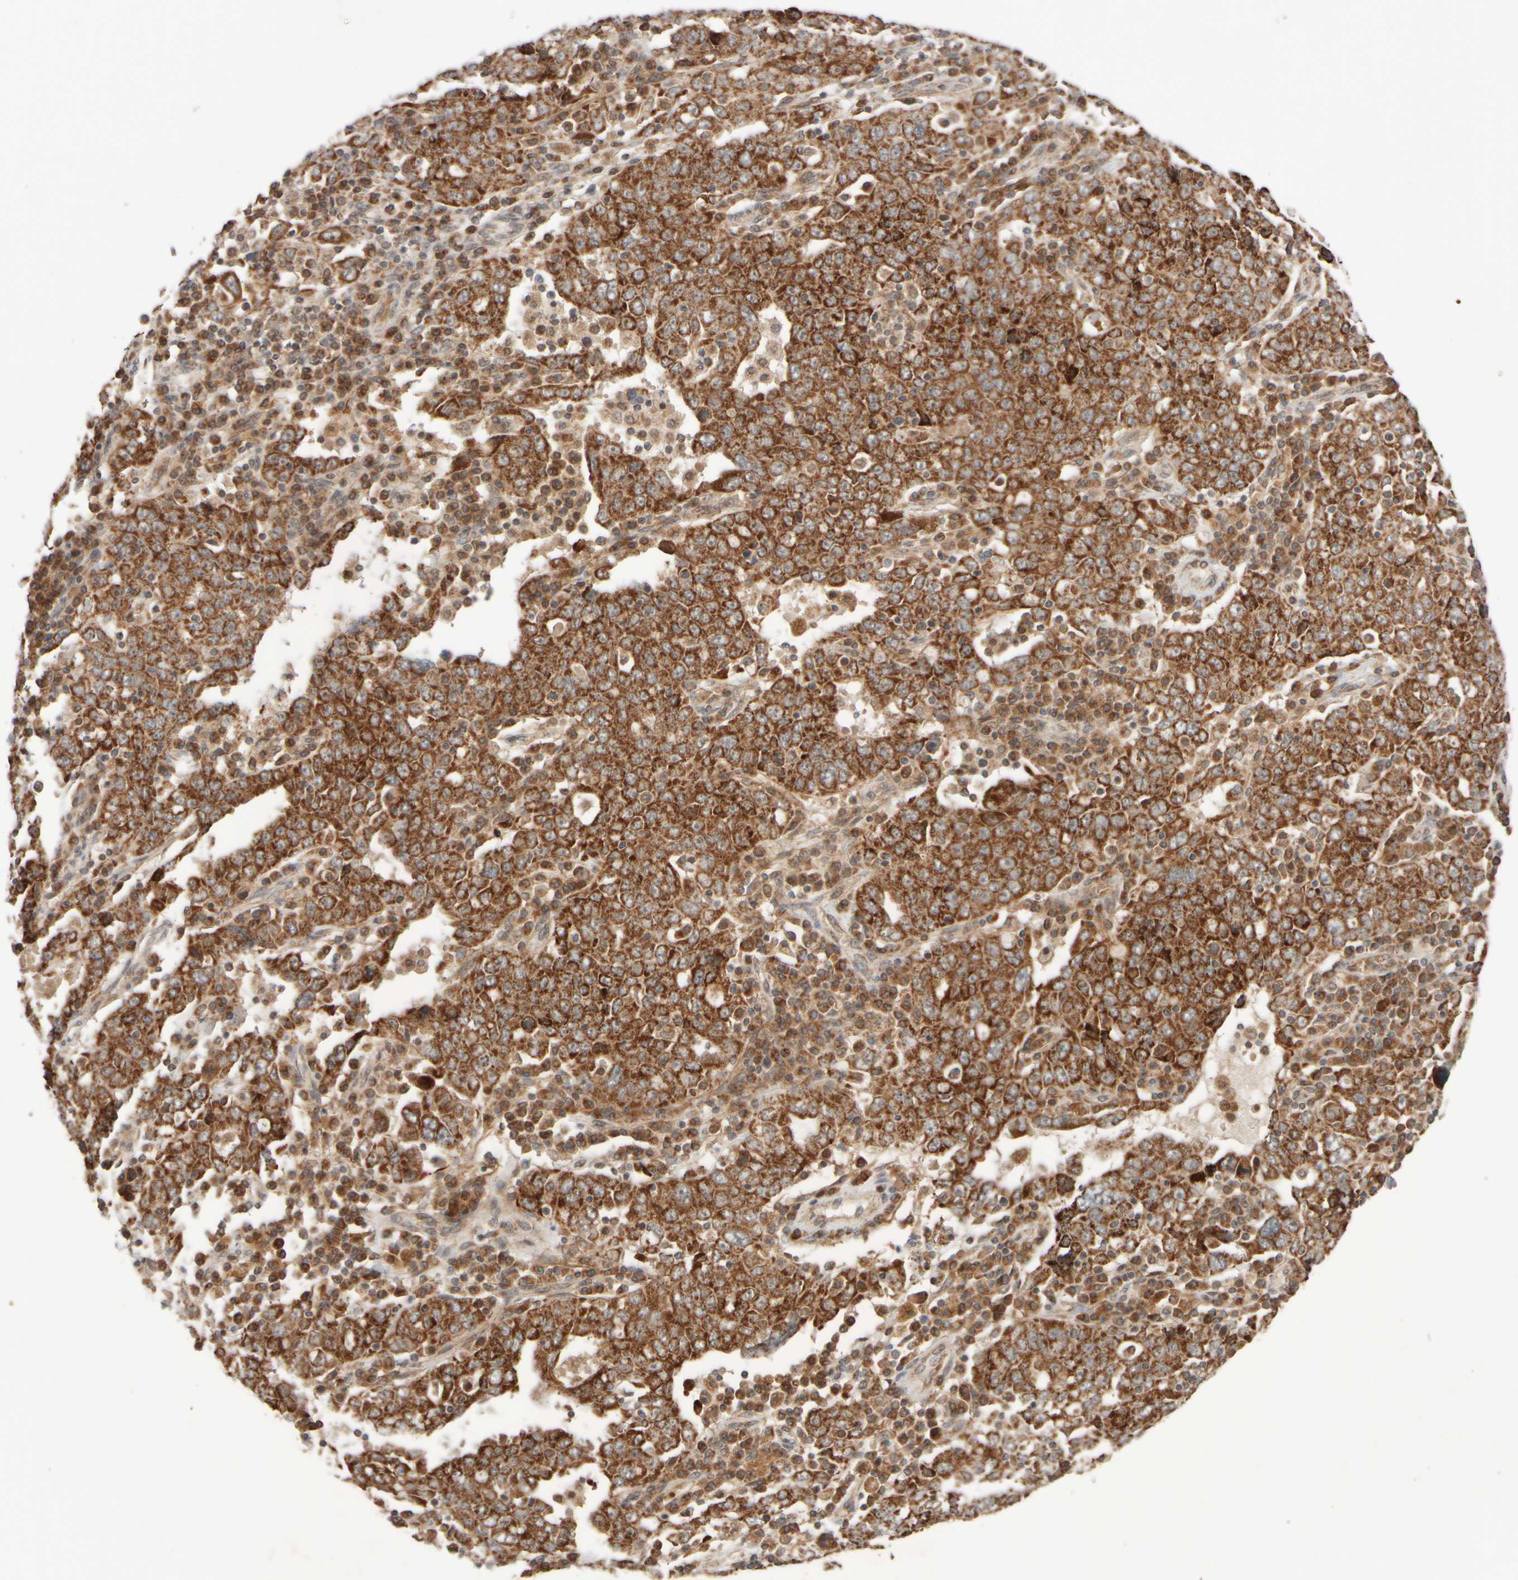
{"staining": {"intensity": "strong", "quantity": ">75%", "location": "cytoplasmic/membranous"}, "tissue": "ovarian cancer", "cell_type": "Tumor cells", "image_type": "cancer", "snomed": [{"axis": "morphology", "description": "Carcinoma, endometroid"}, {"axis": "topography", "description": "Ovary"}], "caption": "Ovarian endometroid carcinoma stained for a protein displays strong cytoplasmic/membranous positivity in tumor cells. (DAB (3,3'-diaminobenzidine) IHC with brightfield microscopy, high magnification).", "gene": "EIF2B3", "patient": {"sex": "female", "age": 62}}